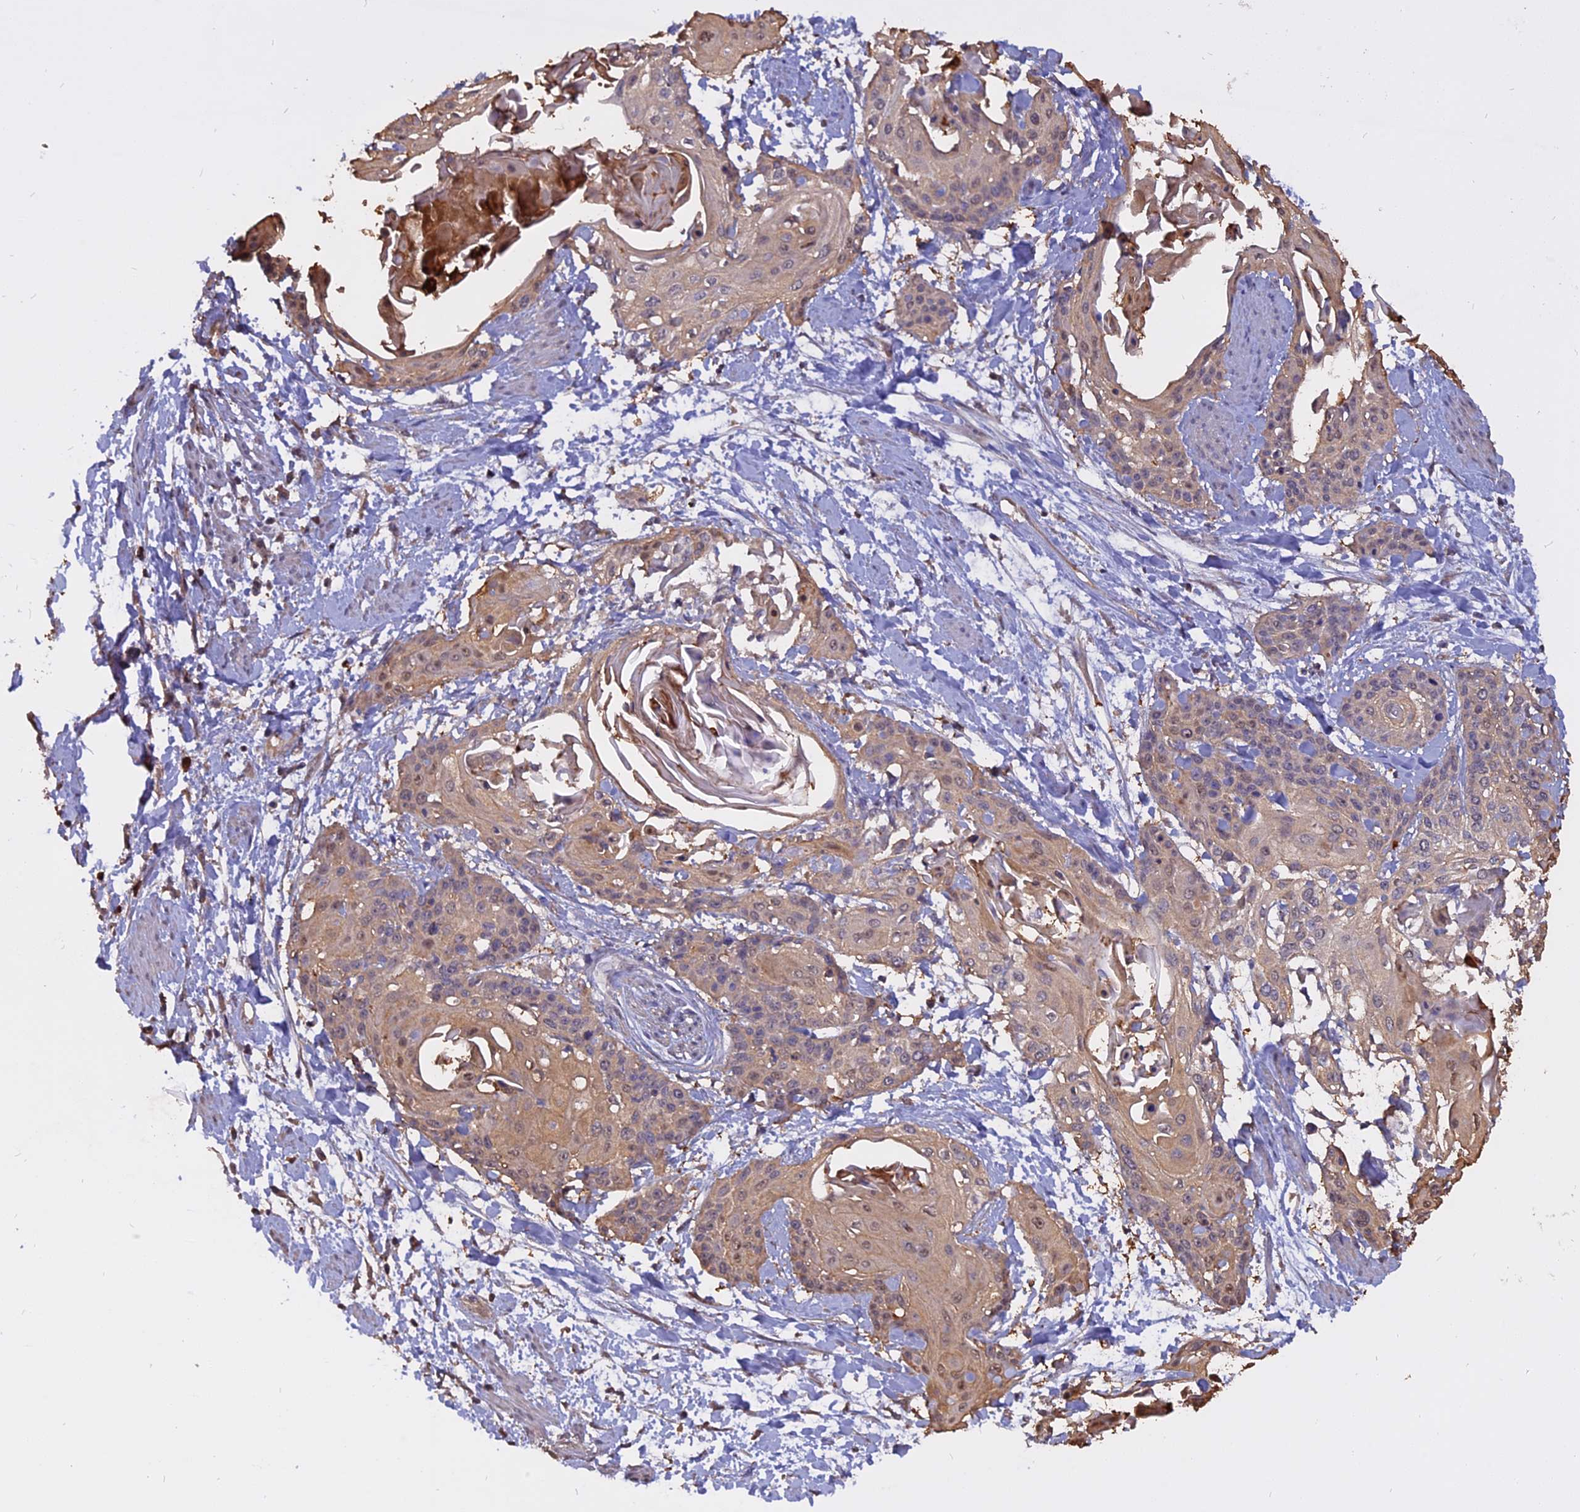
{"staining": {"intensity": "weak", "quantity": ">75%", "location": "cytoplasmic/membranous"}, "tissue": "cervical cancer", "cell_type": "Tumor cells", "image_type": "cancer", "snomed": [{"axis": "morphology", "description": "Squamous cell carcinoma, NOS"}, {"axis": "topography", "description": "Cervix"}], "caption": "The photomicrograph reveals a brown stain indicating the presence of a protein in the cytoplasmic/membranous of tumor cells in squamous cell carcinoma (cervical).", "gene": "CARMIL2", "patient": {"sex": "female", "age": 57}}